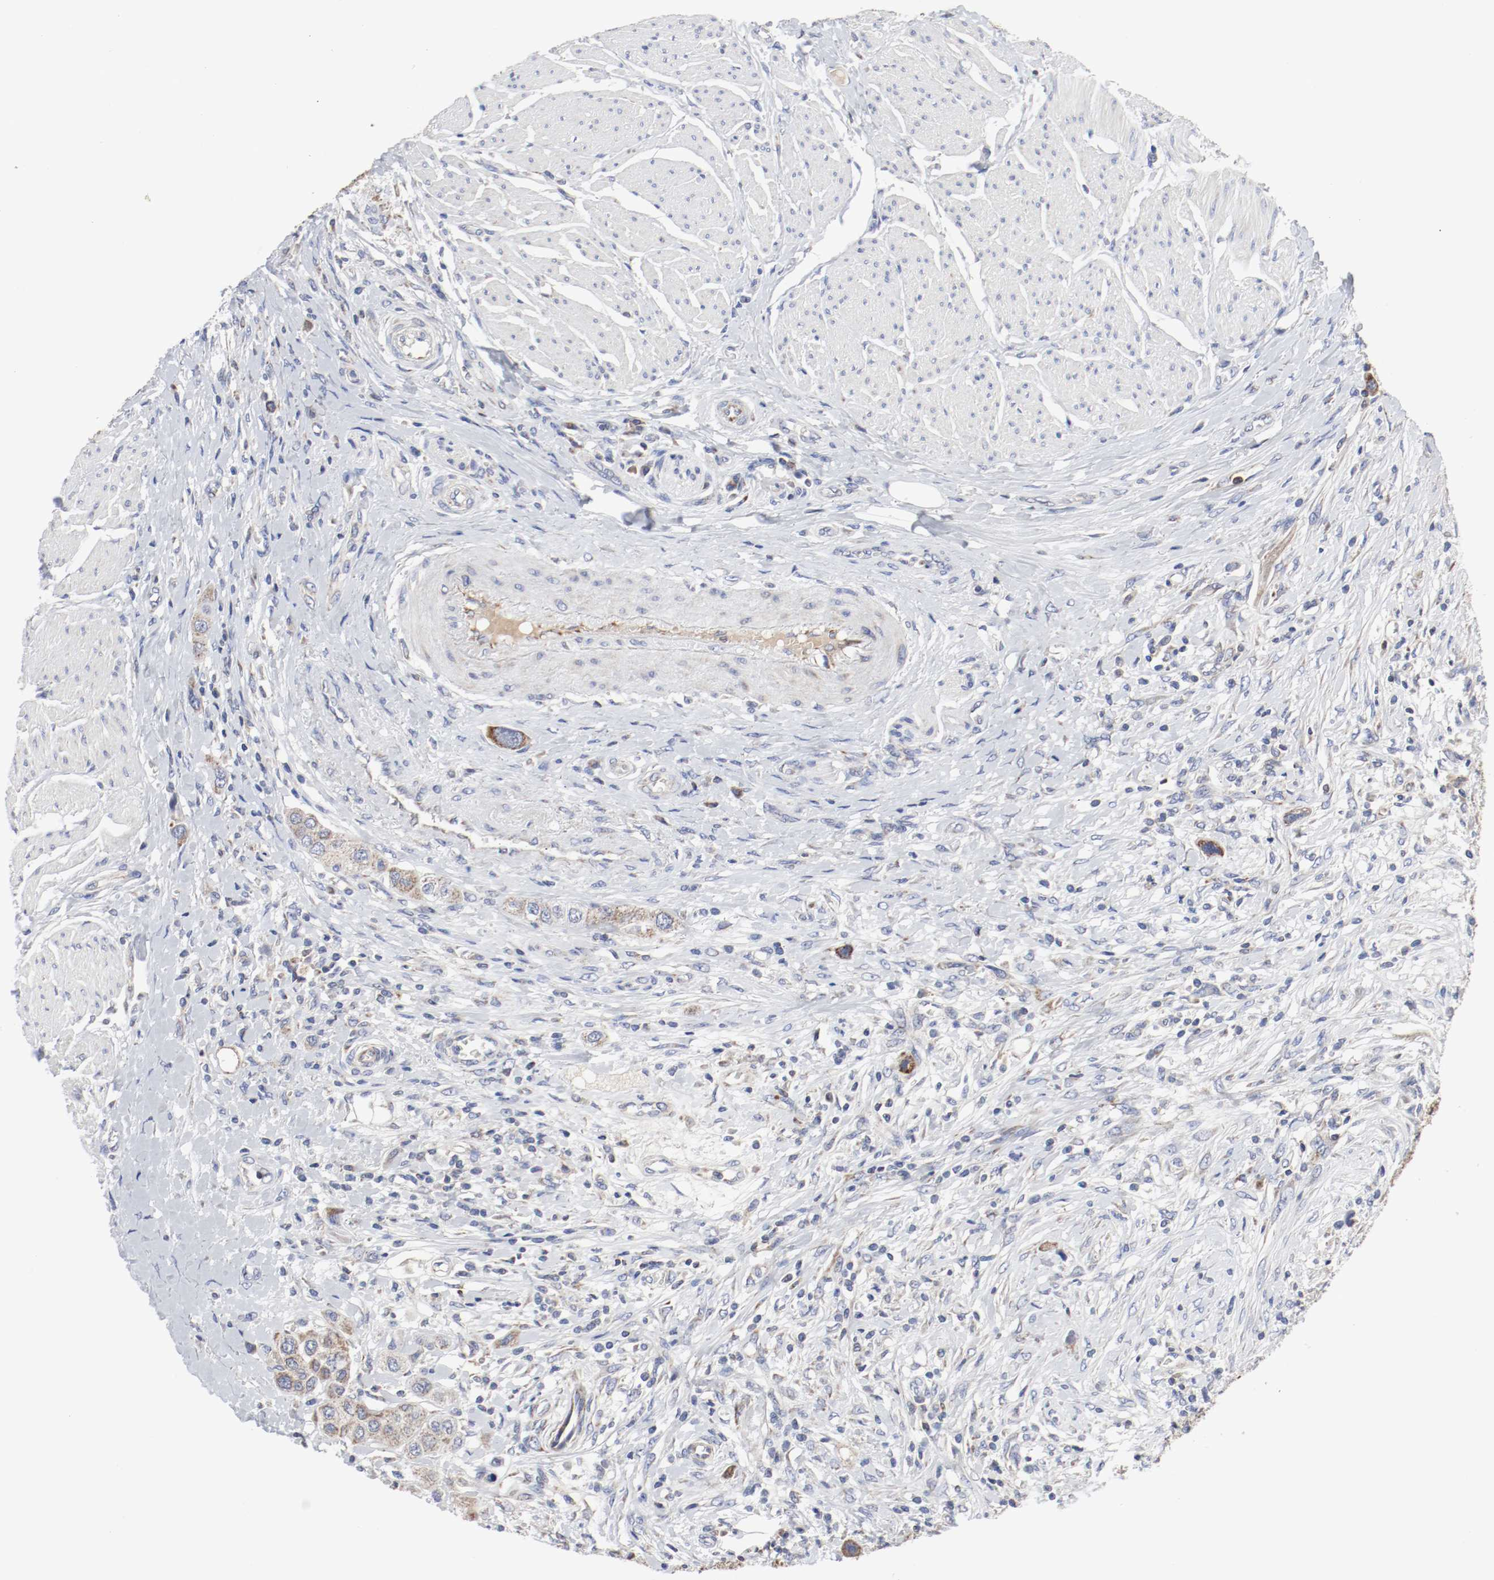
{"staining": {"intensity": "moderate", "quantity": ">75%", "location": "cytoplasmic/membranous"}, "tissue": "urothelial cancer", "cell_type": "Tumor cells", "image_type": "cancer", "snomed": [{"axis": "morphology", "description": "Urothelial carcinoma, High grade"}, {"axis": "topography", "description": "Urinary bladder"}], "caption": "Urothelial cancer stained for a protein displays moderate cytoplasmic/membranous positivity in tumor cells. Using DAB (3,3'-diaminobenzidine) (brown) and hematoxylin (blue) stains, captured at high magnification using brightfield microscopy.", "gene": "AFG3L2", "patient": {"sex": "male", "age": 50}}